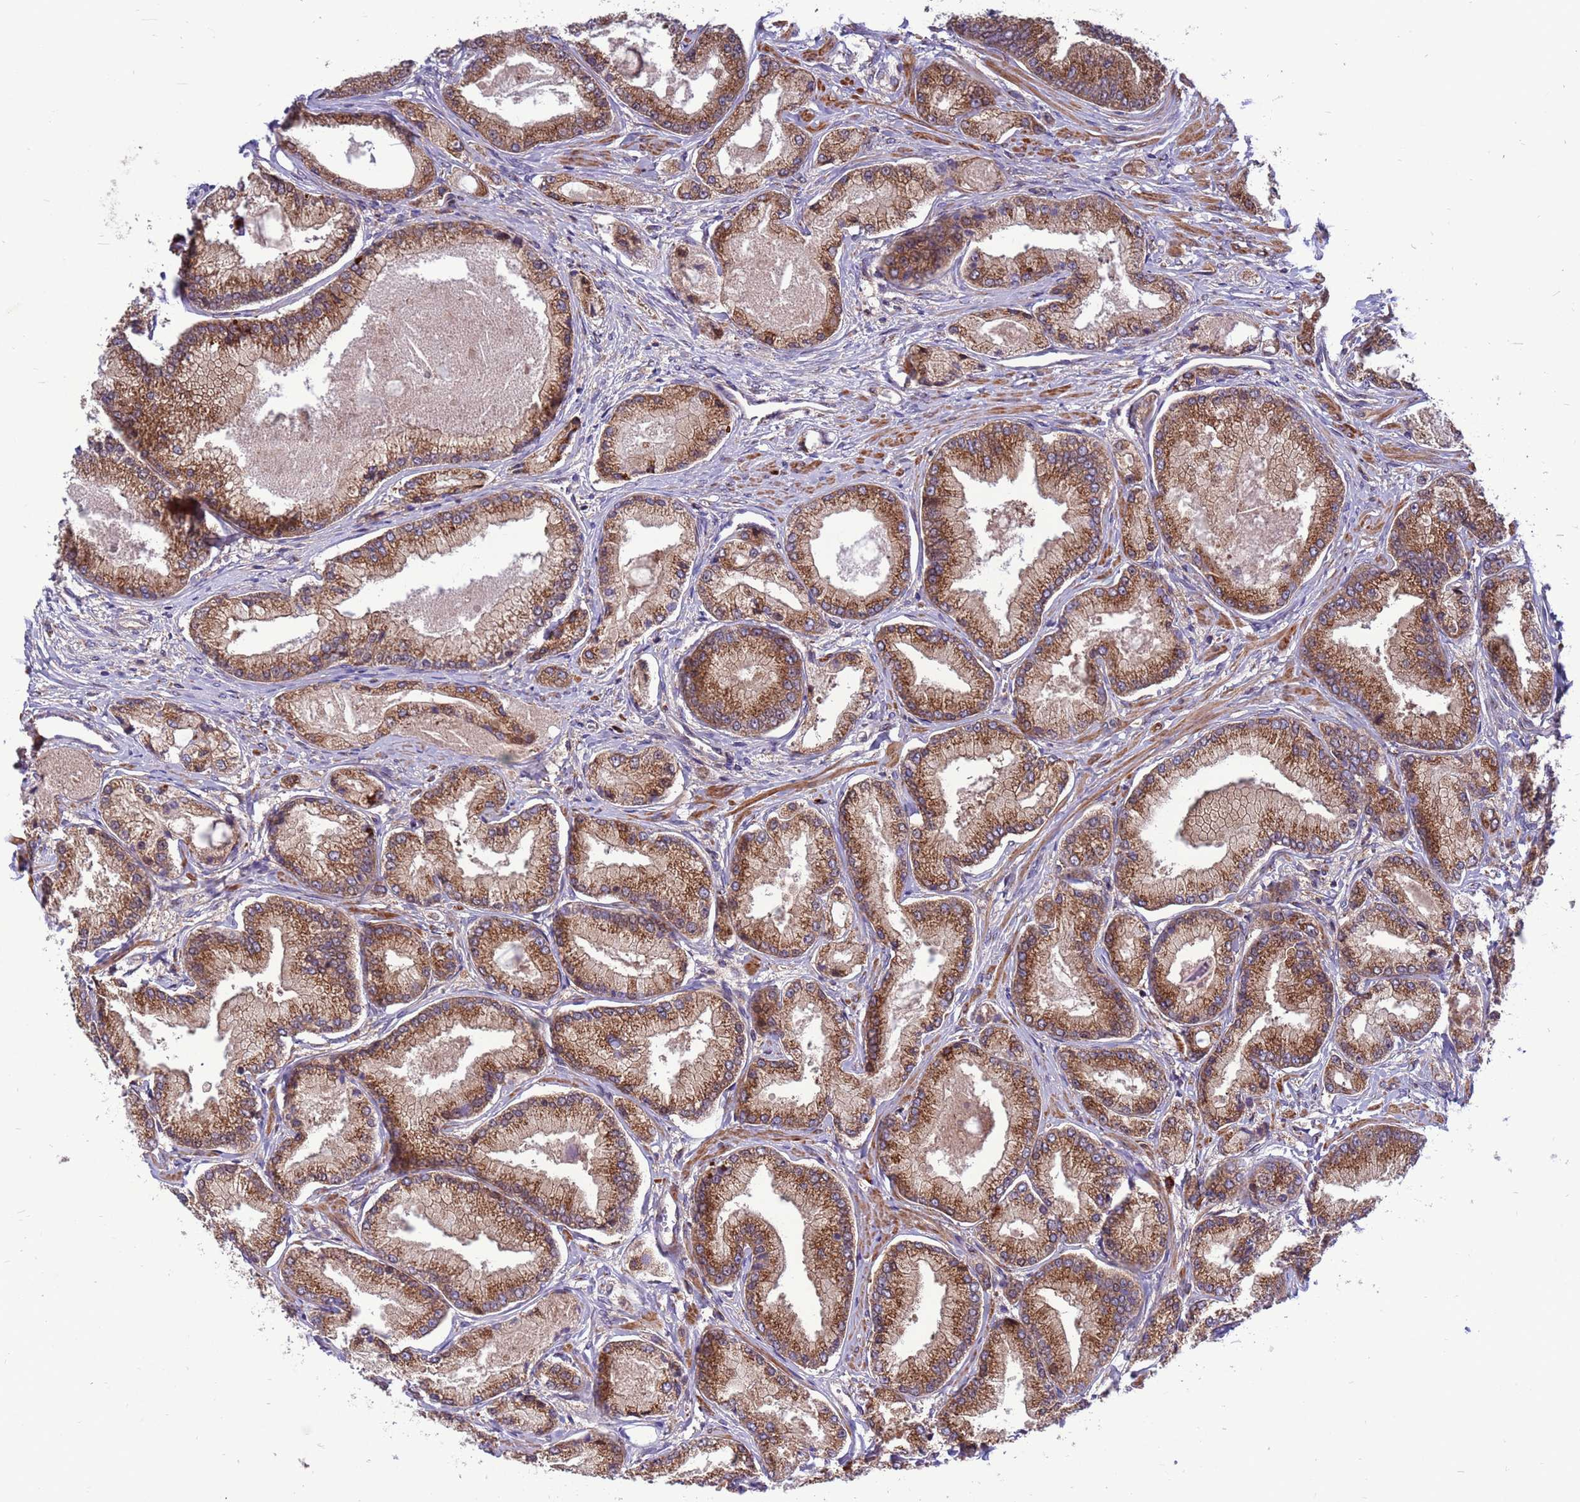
{"staining": {"intensity": "moderate", "quantity": ">75%", "location": "cytoplasmic/membranous"}, "tissue": "prostate cancer", "cell_type": "Tumor cells", "image_type": "cancer", "snomed": [{"axis": "morphology", "description": "Adenocarcinoma, Low grade"}, {"axis": "topography", "description": "Prostate"}], "caption": "Protein staining by IHC shows moderate cytoplasmic/membranous positivity in approximately >75% of tumor cells in prostate cancer.", "gene": "ZC3HAV1", "patient": {"sex": "male", "age": 74}}